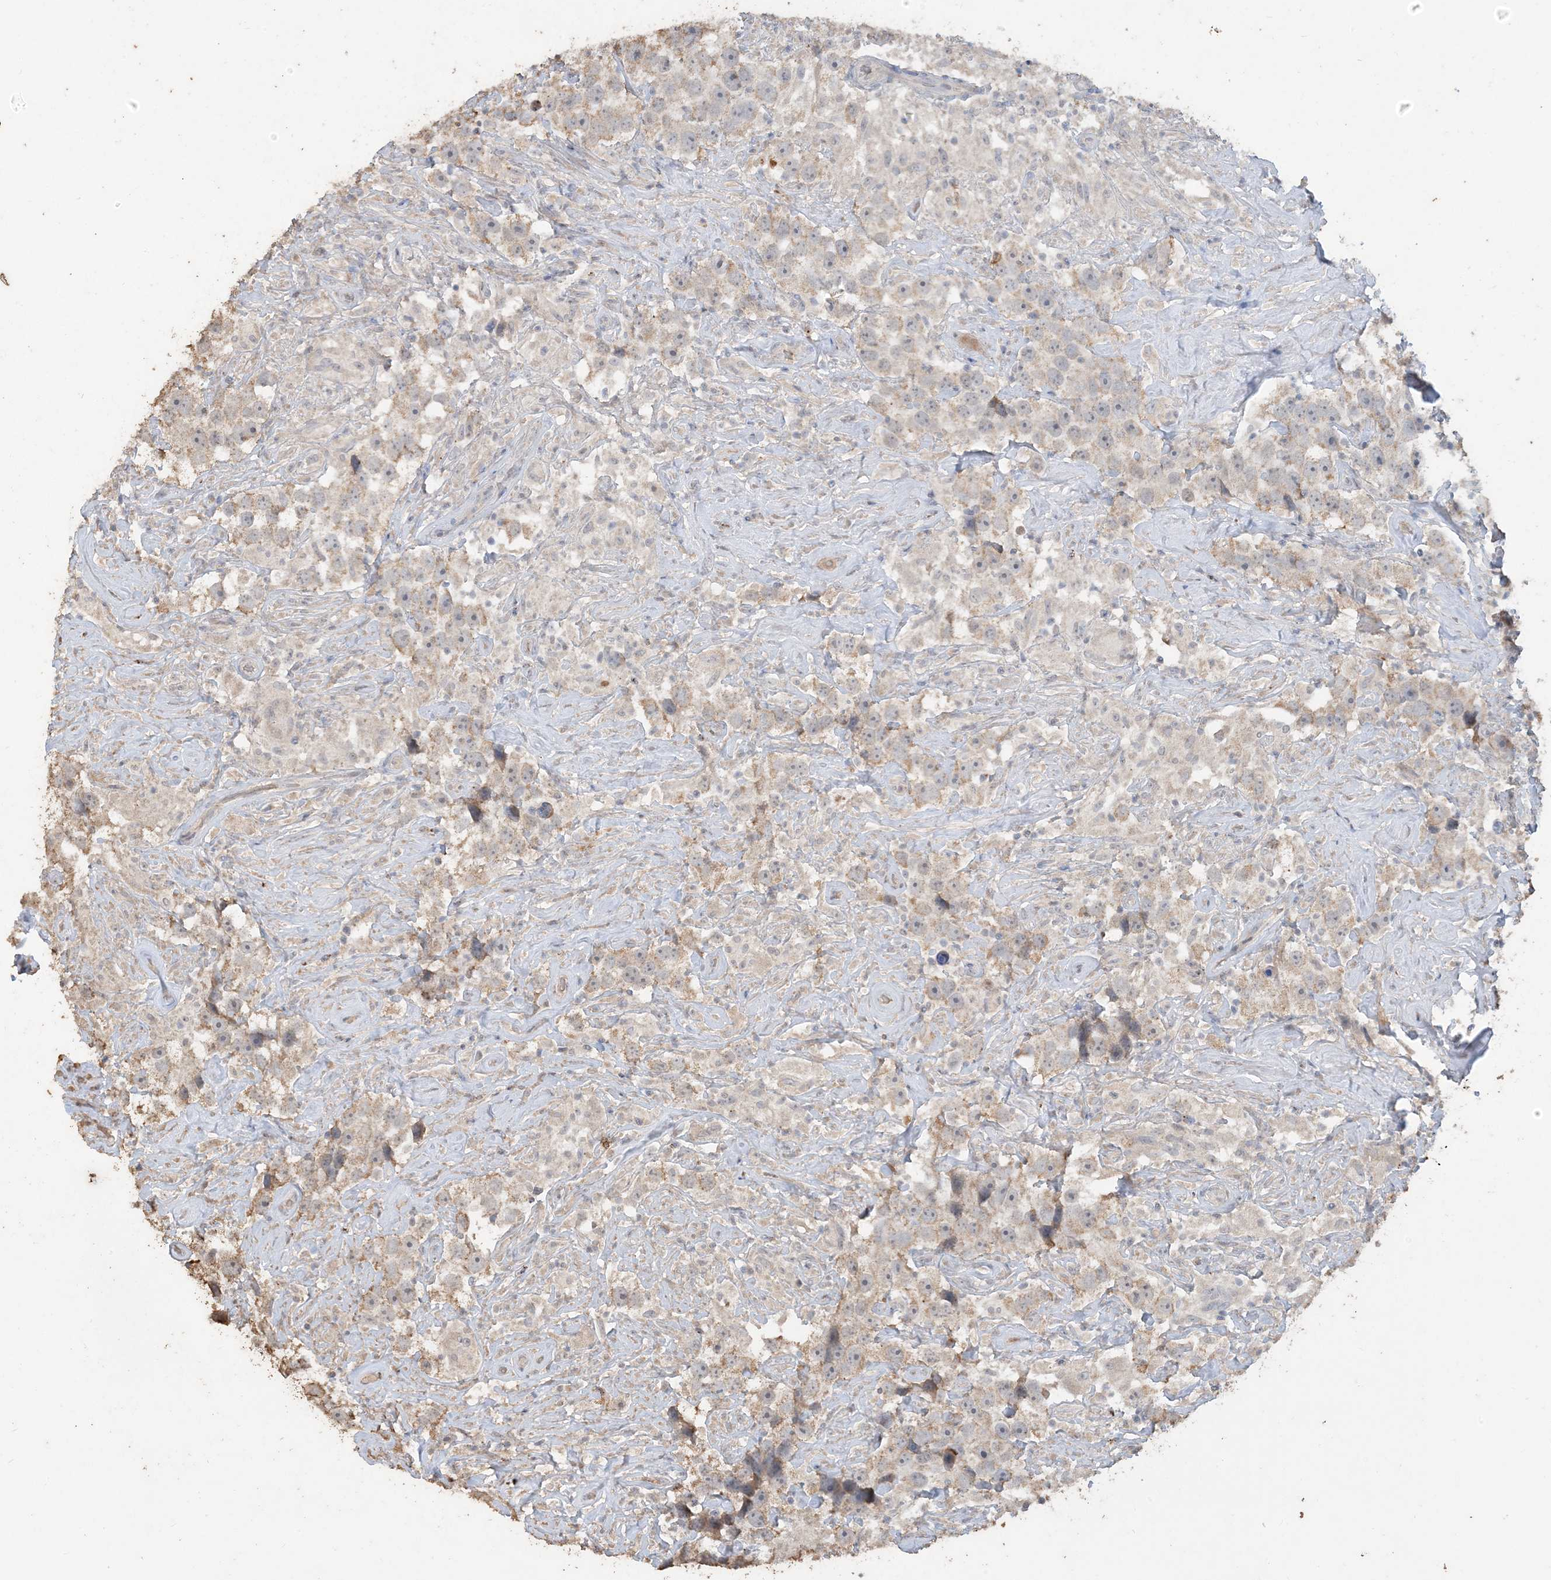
{"staining": {"intensity": "weak", "quantity": "25%-75%", "location": "cytoplasmic/membranous"}, "tissue": "testis cancer", "cell_type": "Tumor cells", "image_type": "cancer", "snomed": [{"axis": "morphology", "description": "Seminoma, NOS"}, {"axis": "topography", "description": "Testis"}], "caption": "Immunohistochemical staining of seminoma (testis) exhibits low levels of weak cytoplasmic/membranous positivity in approximately 25%-75% of tumor cells. (DAB IHC with brightfield microscopy, high magnification).", "gene": "SFMBT2", "patient": {"sex": "male", "age": 49}}